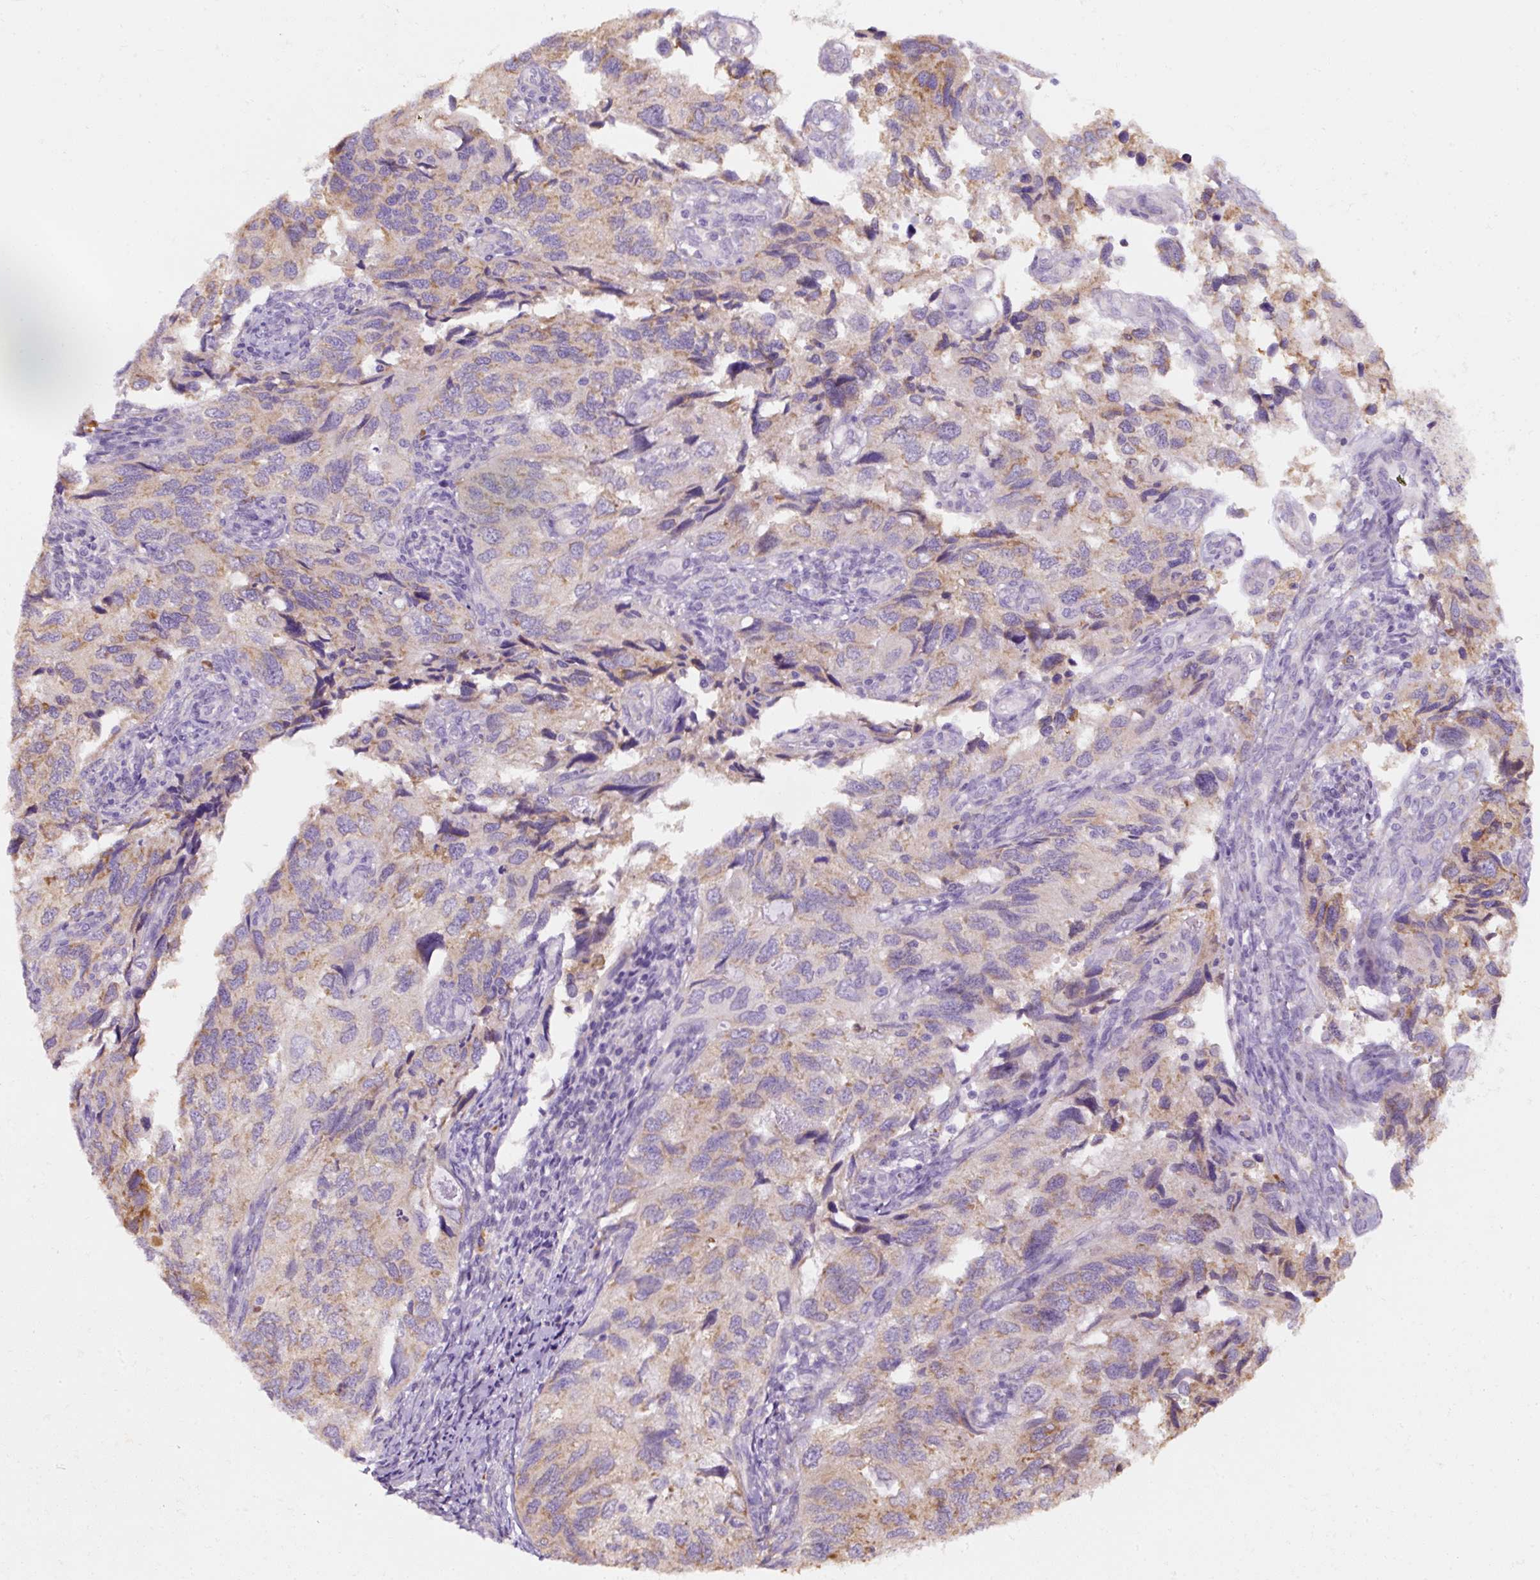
{"staining": {"intensity": "weak", "quantity": "25%-75%", "location": "cytoplasmic/membranous"}, "tissue": "endometrial cancer", "cell_type": "Tumor cells", "image_type": "cancer", "snomed": [{"axis": "morphology", "description": "Carcinoma, NOS"}, {"axis": "topography", "description": "Uterus"}], "caption": "Protein expression analysis of carcinoma (endometrial) exhibits weak cytoplasmic/membranous expression in about 25%-75% of tumor cells. The protein of interest is shown in brown color, while the nuclei are stained blue.", "gene": "DDOST", "patient": {"sex": "female", "age": 76}}